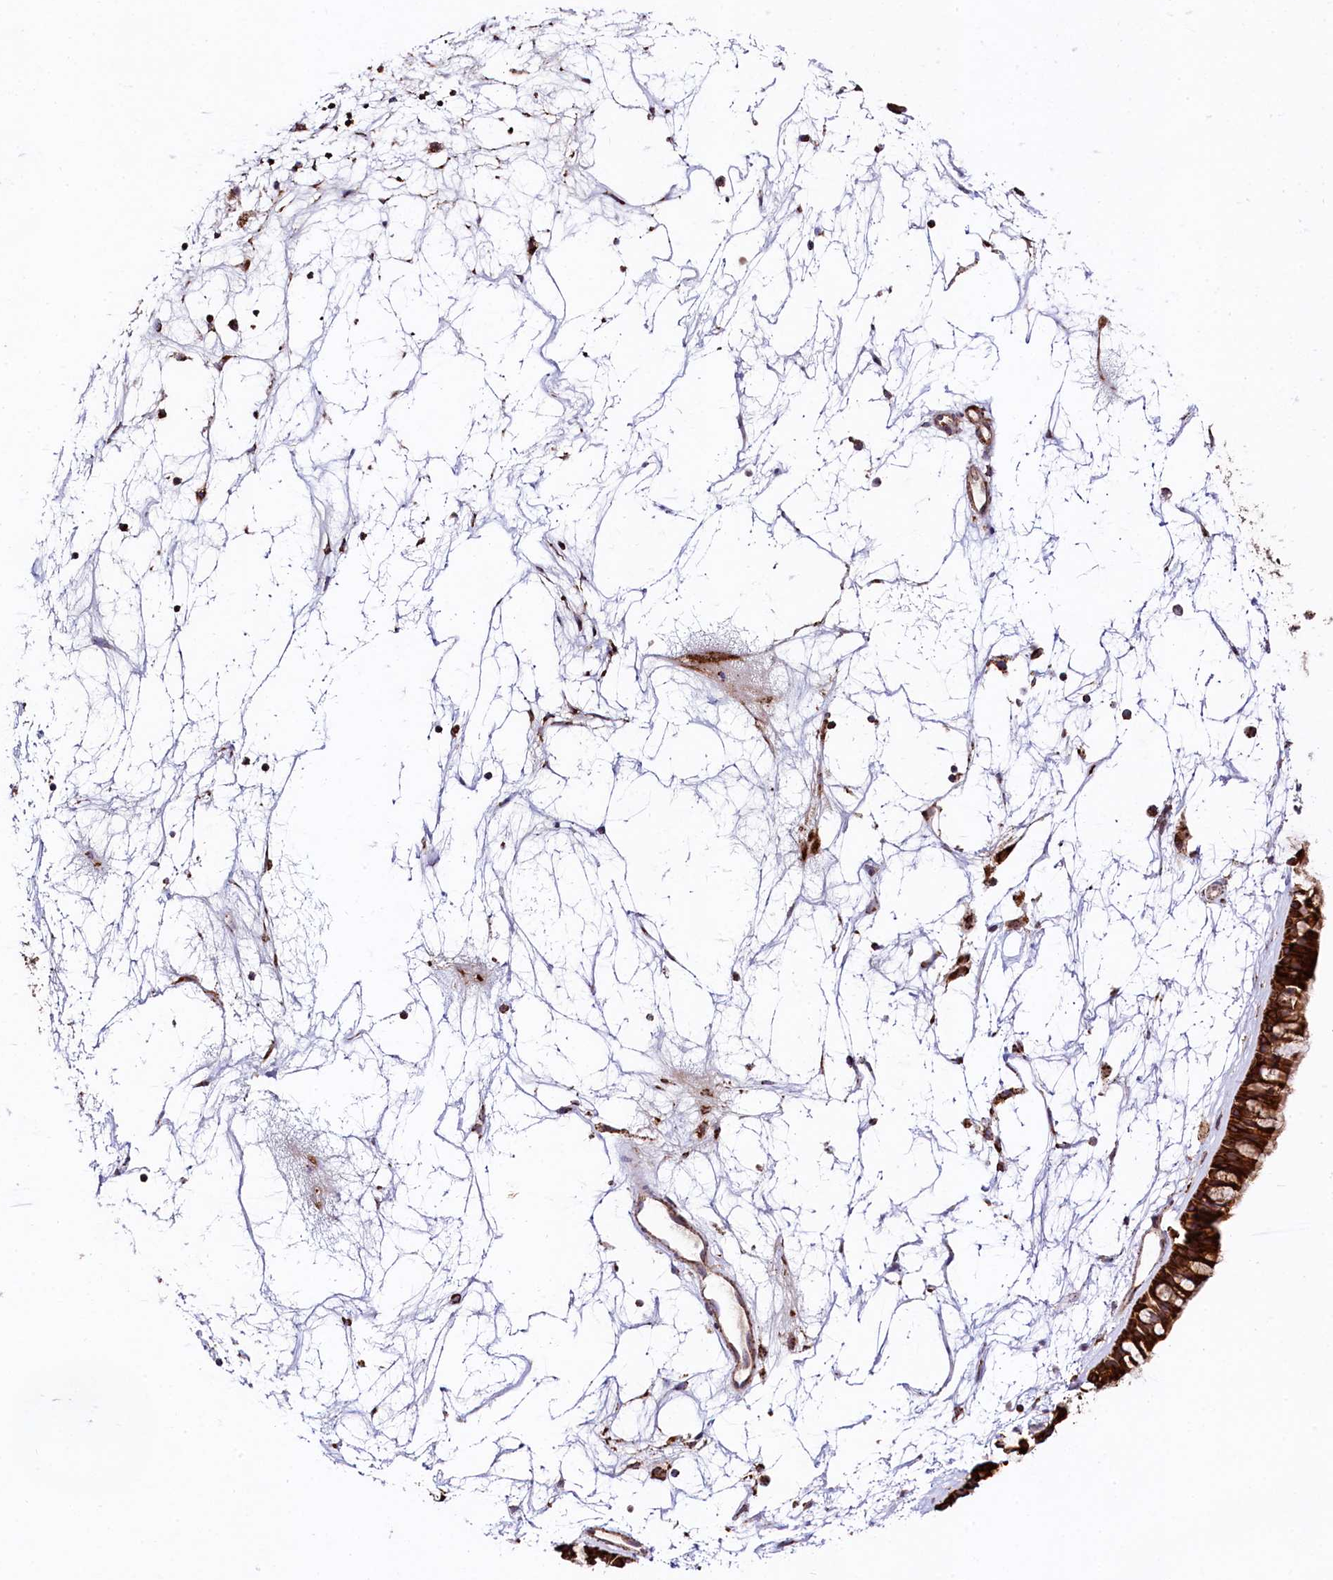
{"staining": {"intensity": "strong", "quantity": ">75%", "location": "cytoplasmic/membranous"}, "tissue": "nasopharynx", "cell_type": "Respiratory epithelial cells", "image_type": "normal", "snomed": [{"axis": "morphology", "description": "Normal tissue, NOS"}, {"axis": "topography", "description": "Nasopharynx"}], "caption": "Protein staining by immunohistochemistry (IHC) displays strong cytoplasmic/membranous expression in about >75% of respiratory epithelial cells in normal nasopharynx. Nuclei are stained in blue.", "gene": "CLYBL", "patient": {"sex": "male", "age": 64}}